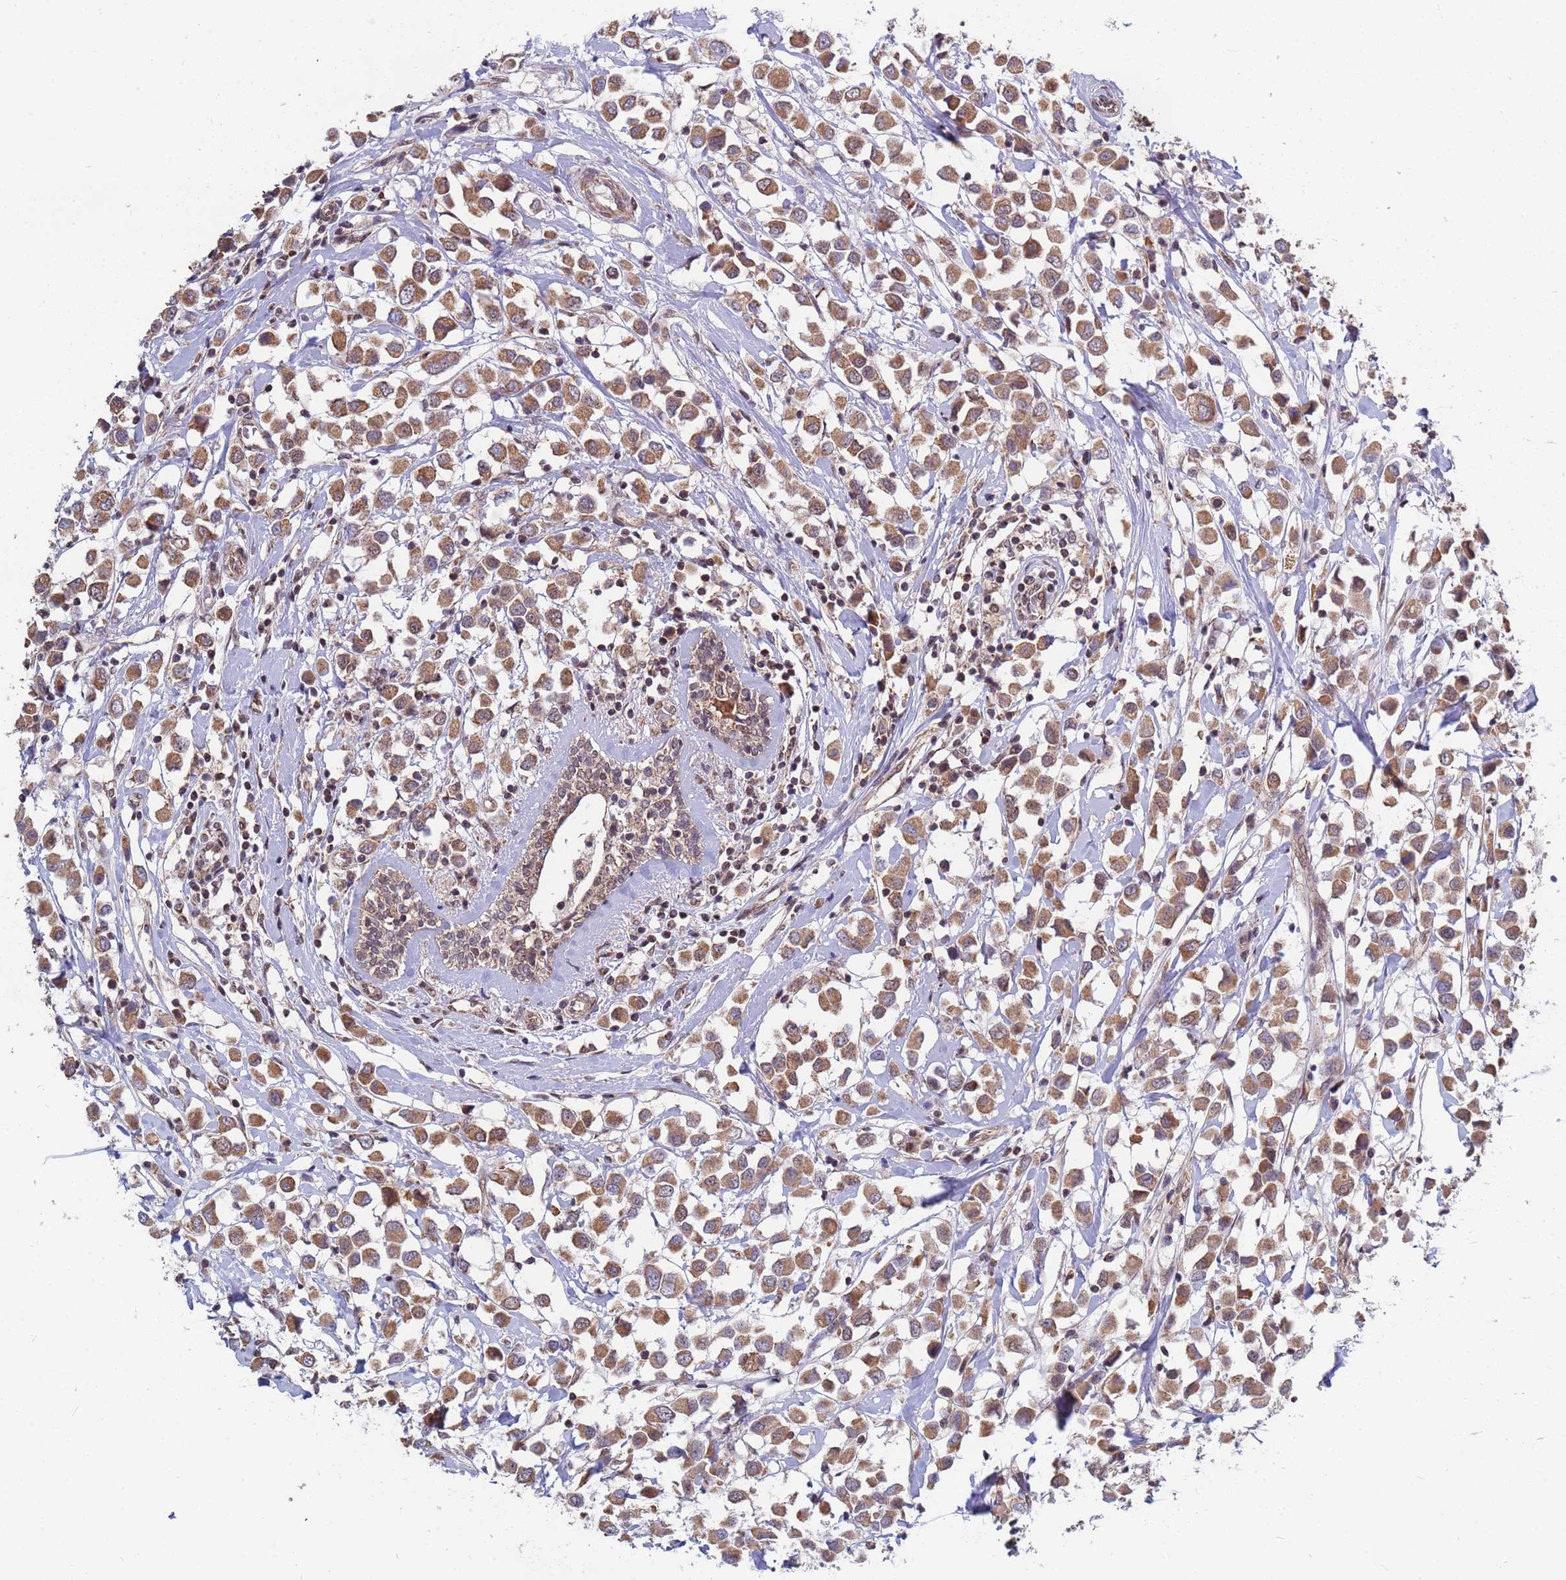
{"staining": {"intensity": "moderate", "quantity": ">75%", "location": "cytoplasmic/membranous"}, "tissue": "breast cancer", "cell_type": "Tumor cells", "image_type": "cancer", "snomed": [{"axis": "morphology", "description": "Duct carcinoma"}, {"axis": "topography", "description": "Breast"}], "caption": "A photomicrograph showing moderate cytoplasmic/membranous expression in about >75% of tumor cells in breast cancer, as visualized by brown immunohistochemical staining.", "gene": "DENND2B", "patient": {"sex": "female", "age": 61}}